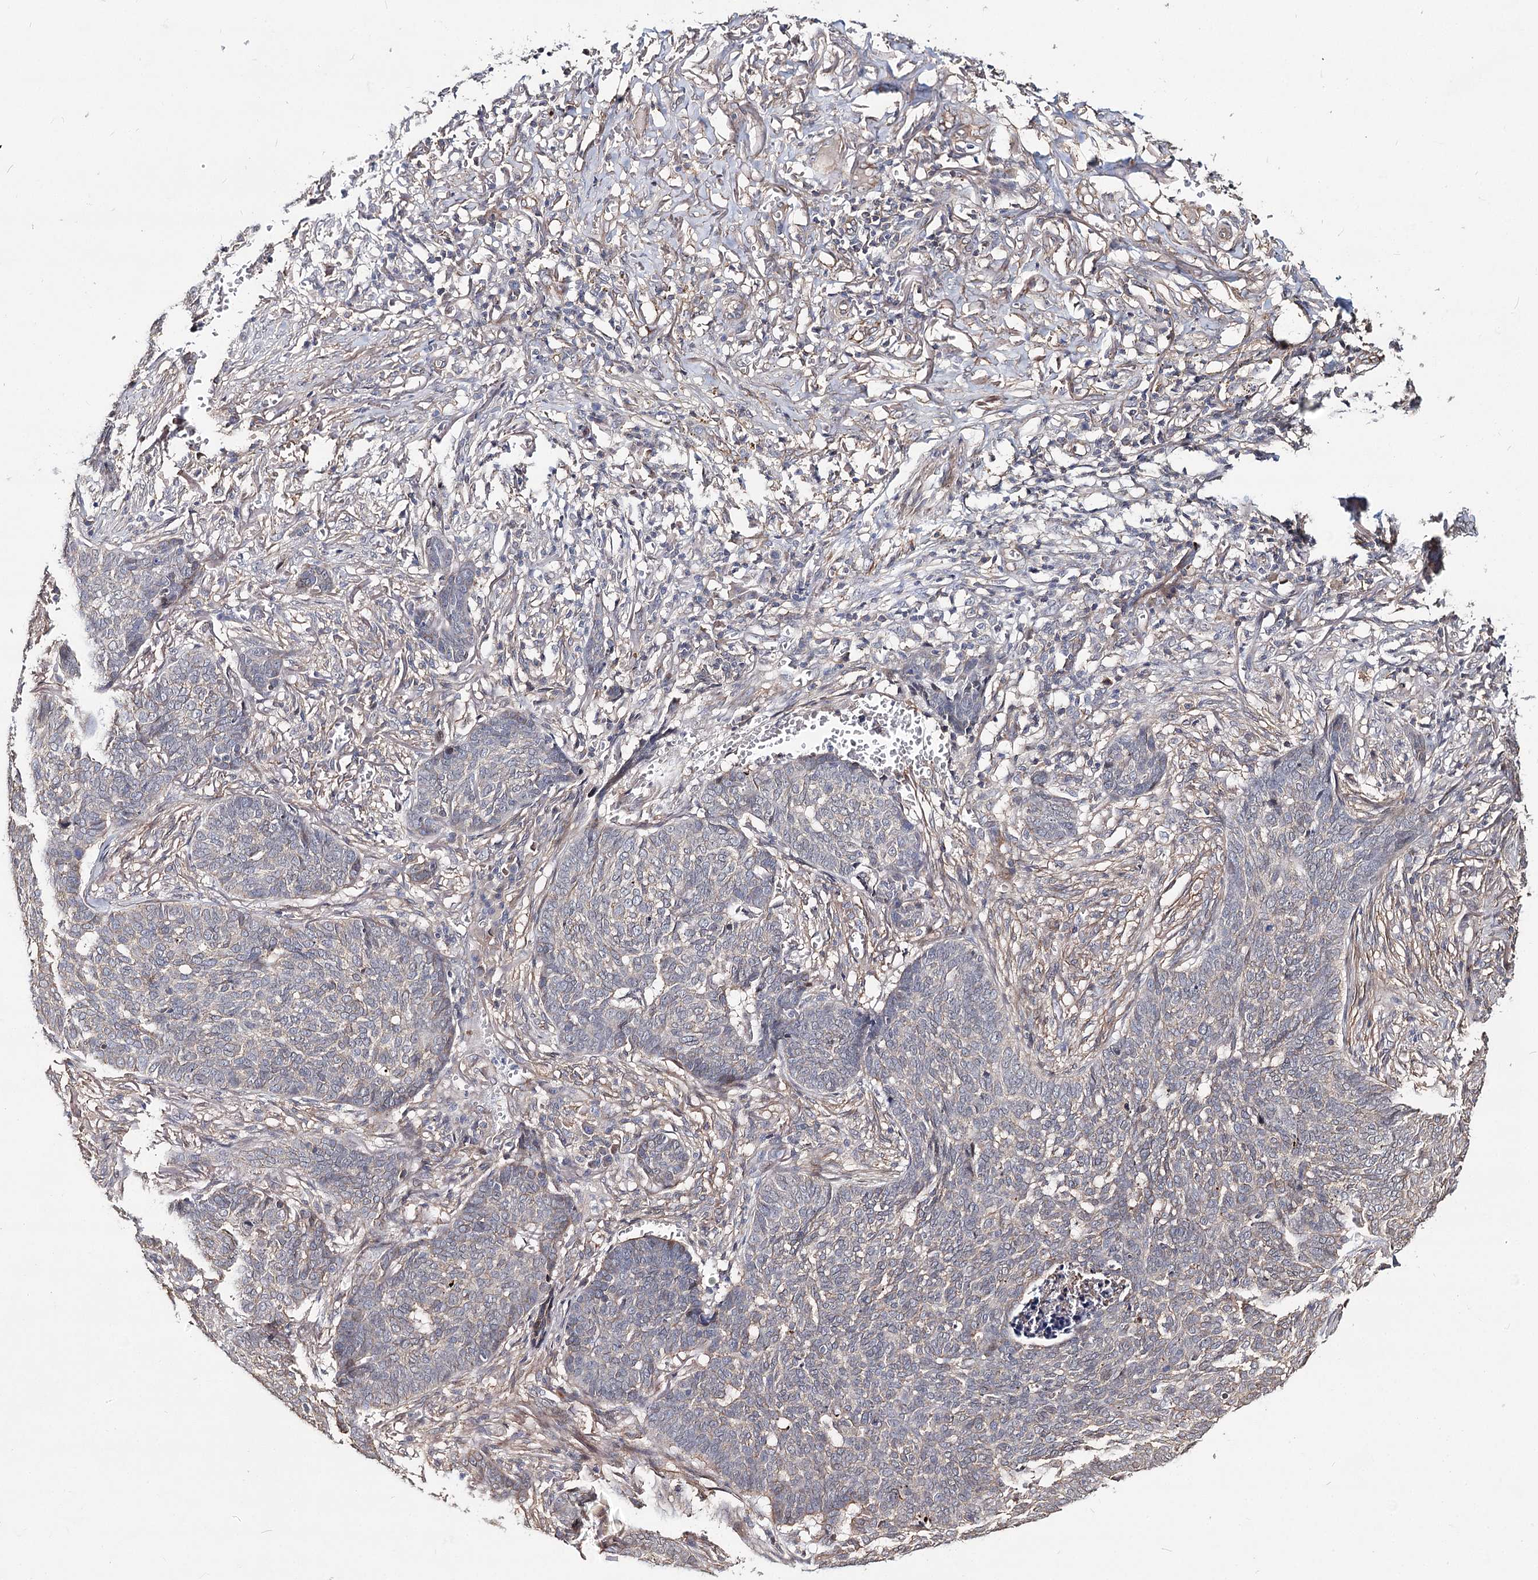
{"staining": {"intensity": "moderate", "quantity": "<25%", "location": "cytoplasmic/membranous"}, "tissue": "skin cancer", "cell_type": "Tumor cells", "image_type": "cancer", "snomed": [{"axis": "morphology", "description": "Basal cell carcinoma"}, {"axis": "topography", "description": "Skin"}], "caption": "Human skin cancer (basal cell carcinoma) stained for a protein (brown) exhibits moderate cytoplasmic/membranous positive positivity in about <25% of tumor cells.", "gene": "TMEM218", "patient": {"sex": "male", "age": 85}}